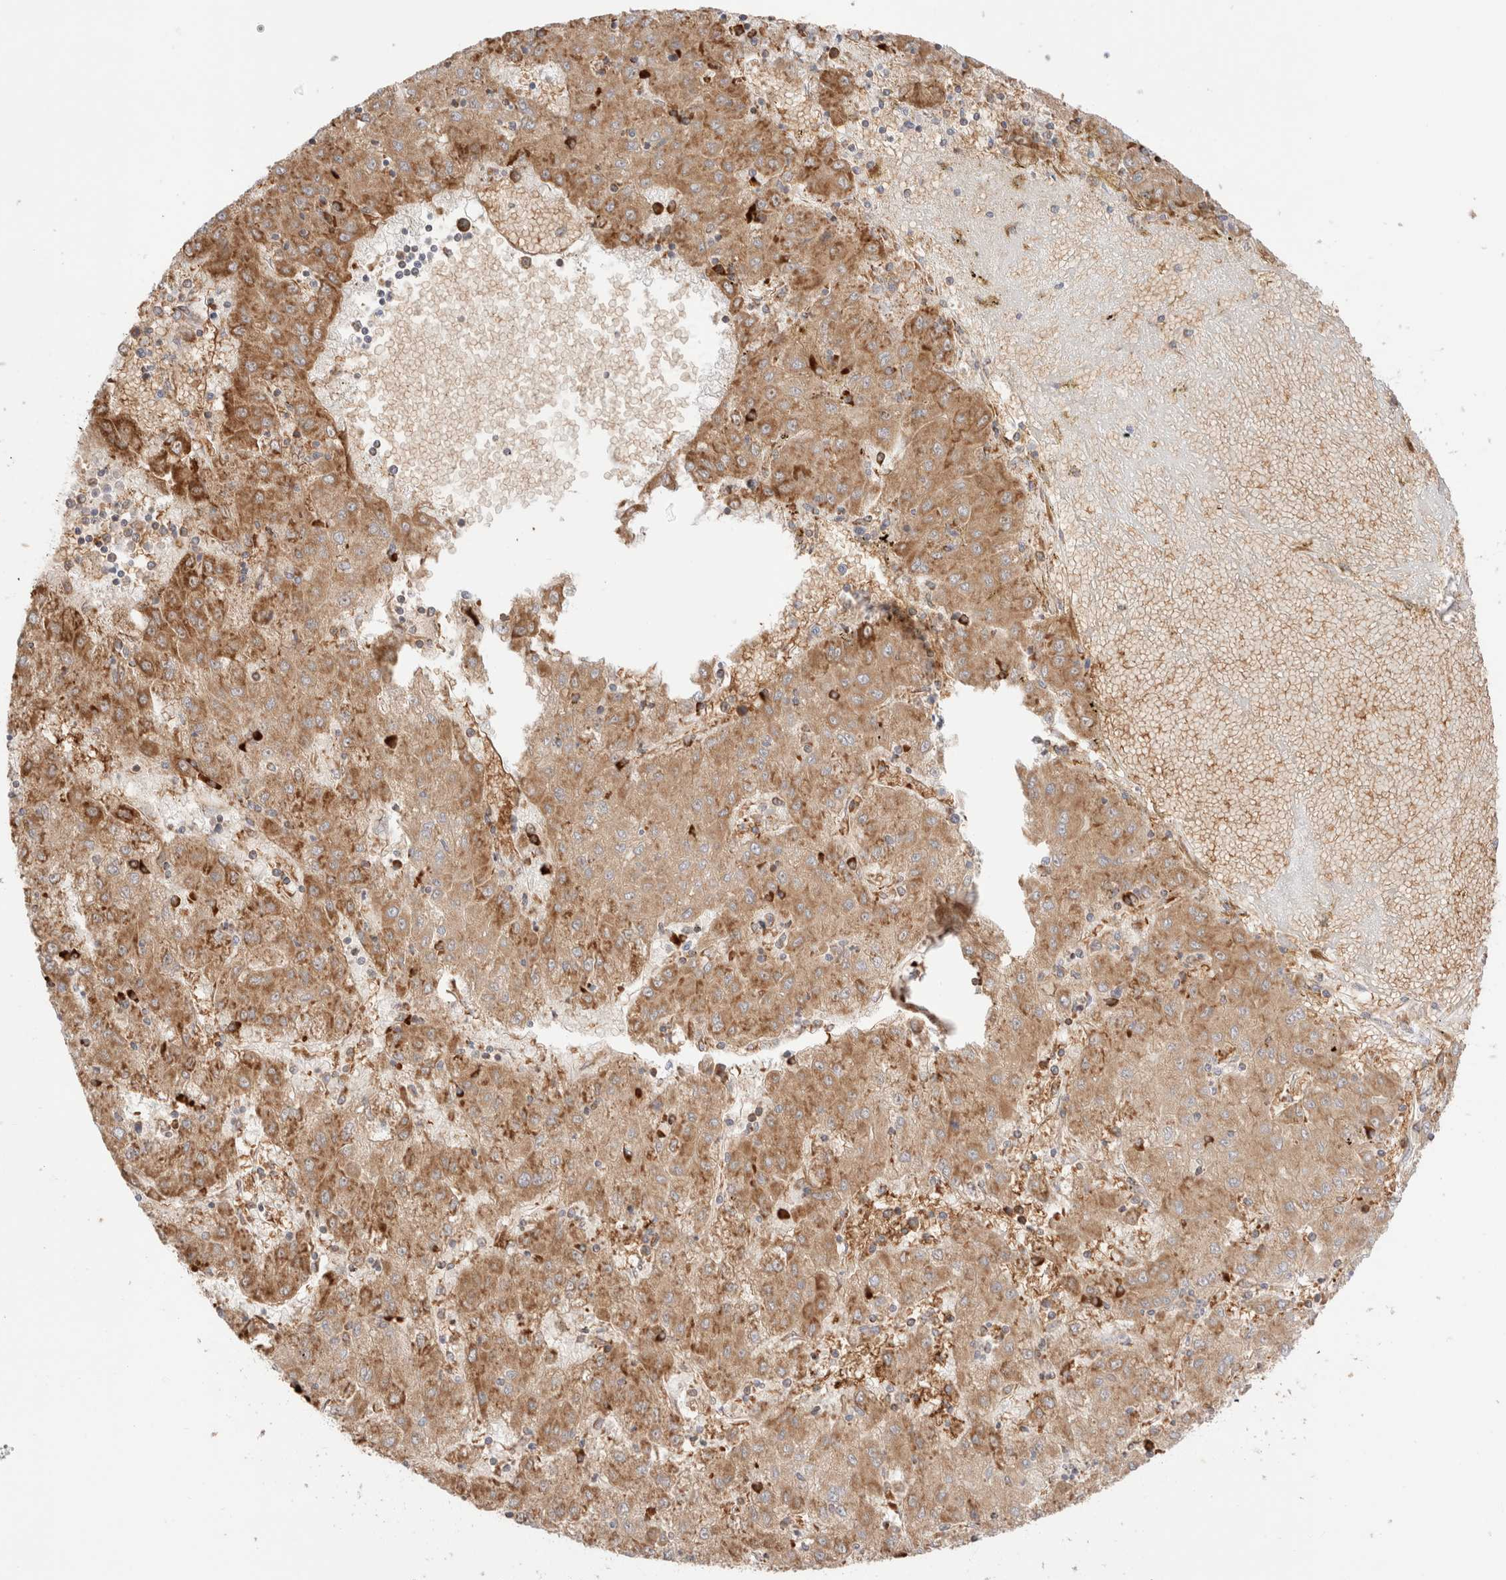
{"staining": {"intensity": "moderate", "quantity": ">75%", "location": "cytoplasmic/membranous"}, "tissue": "liver cancer", "cell_type": "Tumor cells", "image_type": "cancer", "snomed": [{"axis": "morphology", "description": "Carcinoma, Hepatocellular, NOS"}, {"axis": "topography", "description": "Liver"}], "caption": "Brown immunohistochemical staining in human liver cancer (hepatocellular carcinoma) exhibits moderate cytoplasmic/membranous staining in about >75% of tumor cells.", "gene": "UTS2B", "patient": {"sex": "male", "age": 72}}